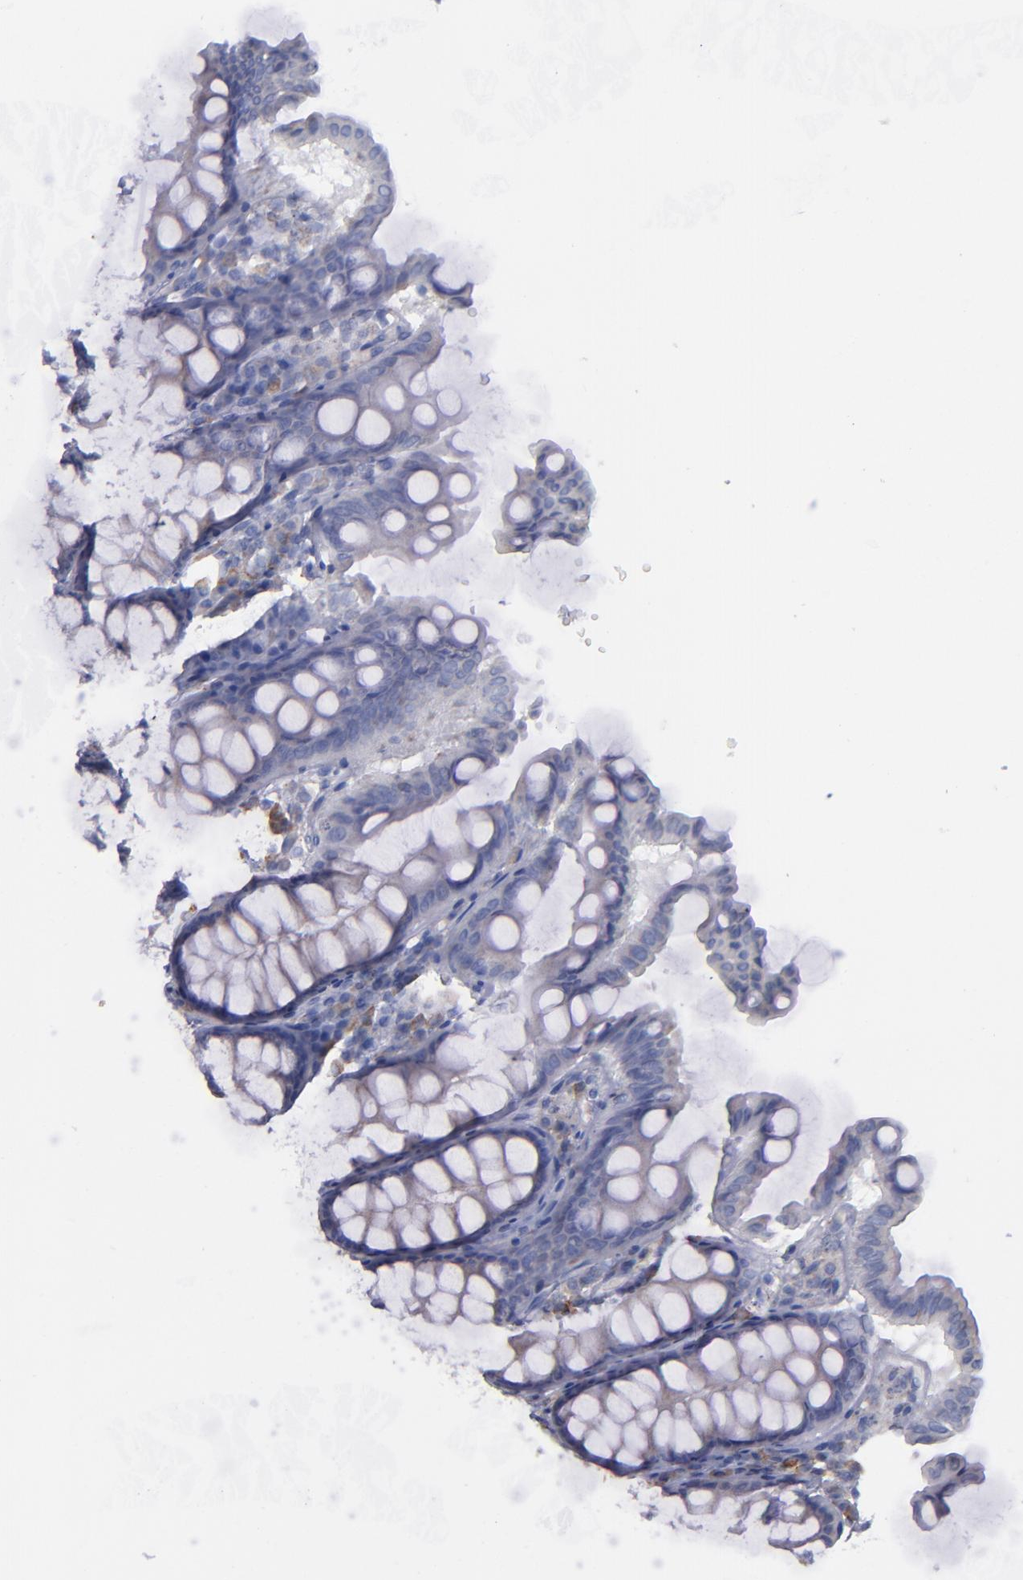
{"staining": {"intensity": "moderate", "quantity": "25%-75%", "location": "cytoplasmic/membranous"}, "tissue": "colon", "cell_type": "Endothelial cells", "image_type": "normal", "snomed": [{"axis": "morphology", "description": "Normal tissue, NOS"}, {"axis": "topography", "description": "Colon"}], "caption": "Immunohistochemical staining of normal human colon demonstrates medium levels of moderate cytoplasmic/membranous positivity in about 25%-75% of endothelial cells. (DAB IHC, brown staining for protein, blue staining for nuclei).", "gene": "MFGE8", "patient": {"sex": "female", "age": 61}}